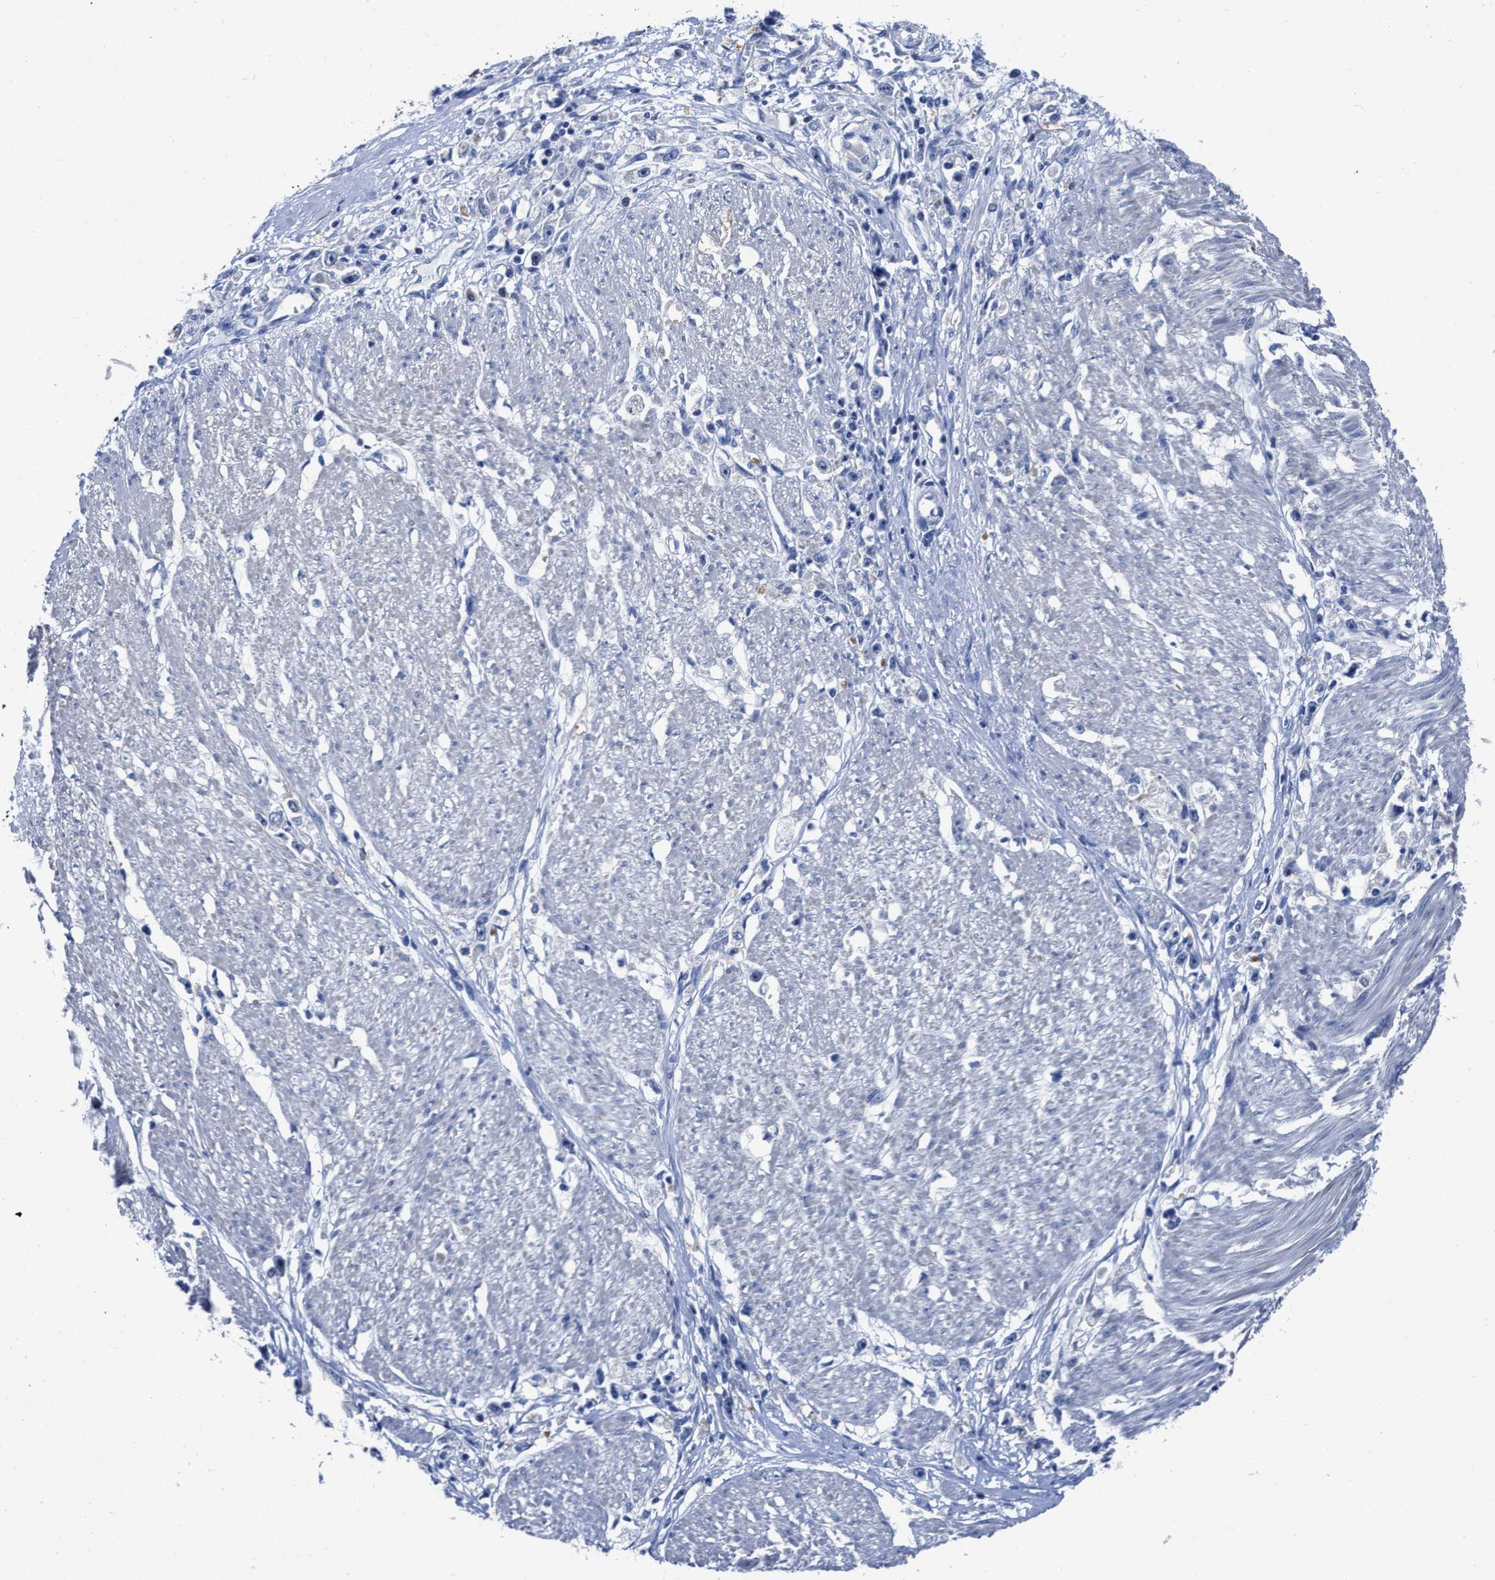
{"staining": {"intensity": "negative", "quantity": "none", "location": "none"}, "tissue": "stomach cancer", "cell_type": "Tumor cells", "image_type": "cancer", "snomed": [{"axis": "morphology", "description": "Adenocarcinoma, NOS"}, {"axis": "topography", "description": "Stomach"}], "caption": "Immunohistochemistry (IHC) histopathology image of neoplastic tissue: human stomach cancer stained with DAB reveals no significant protein expression in tumor cells.", "gene": "HOOK1", "patient": {"sex": "female", "age": 59}}